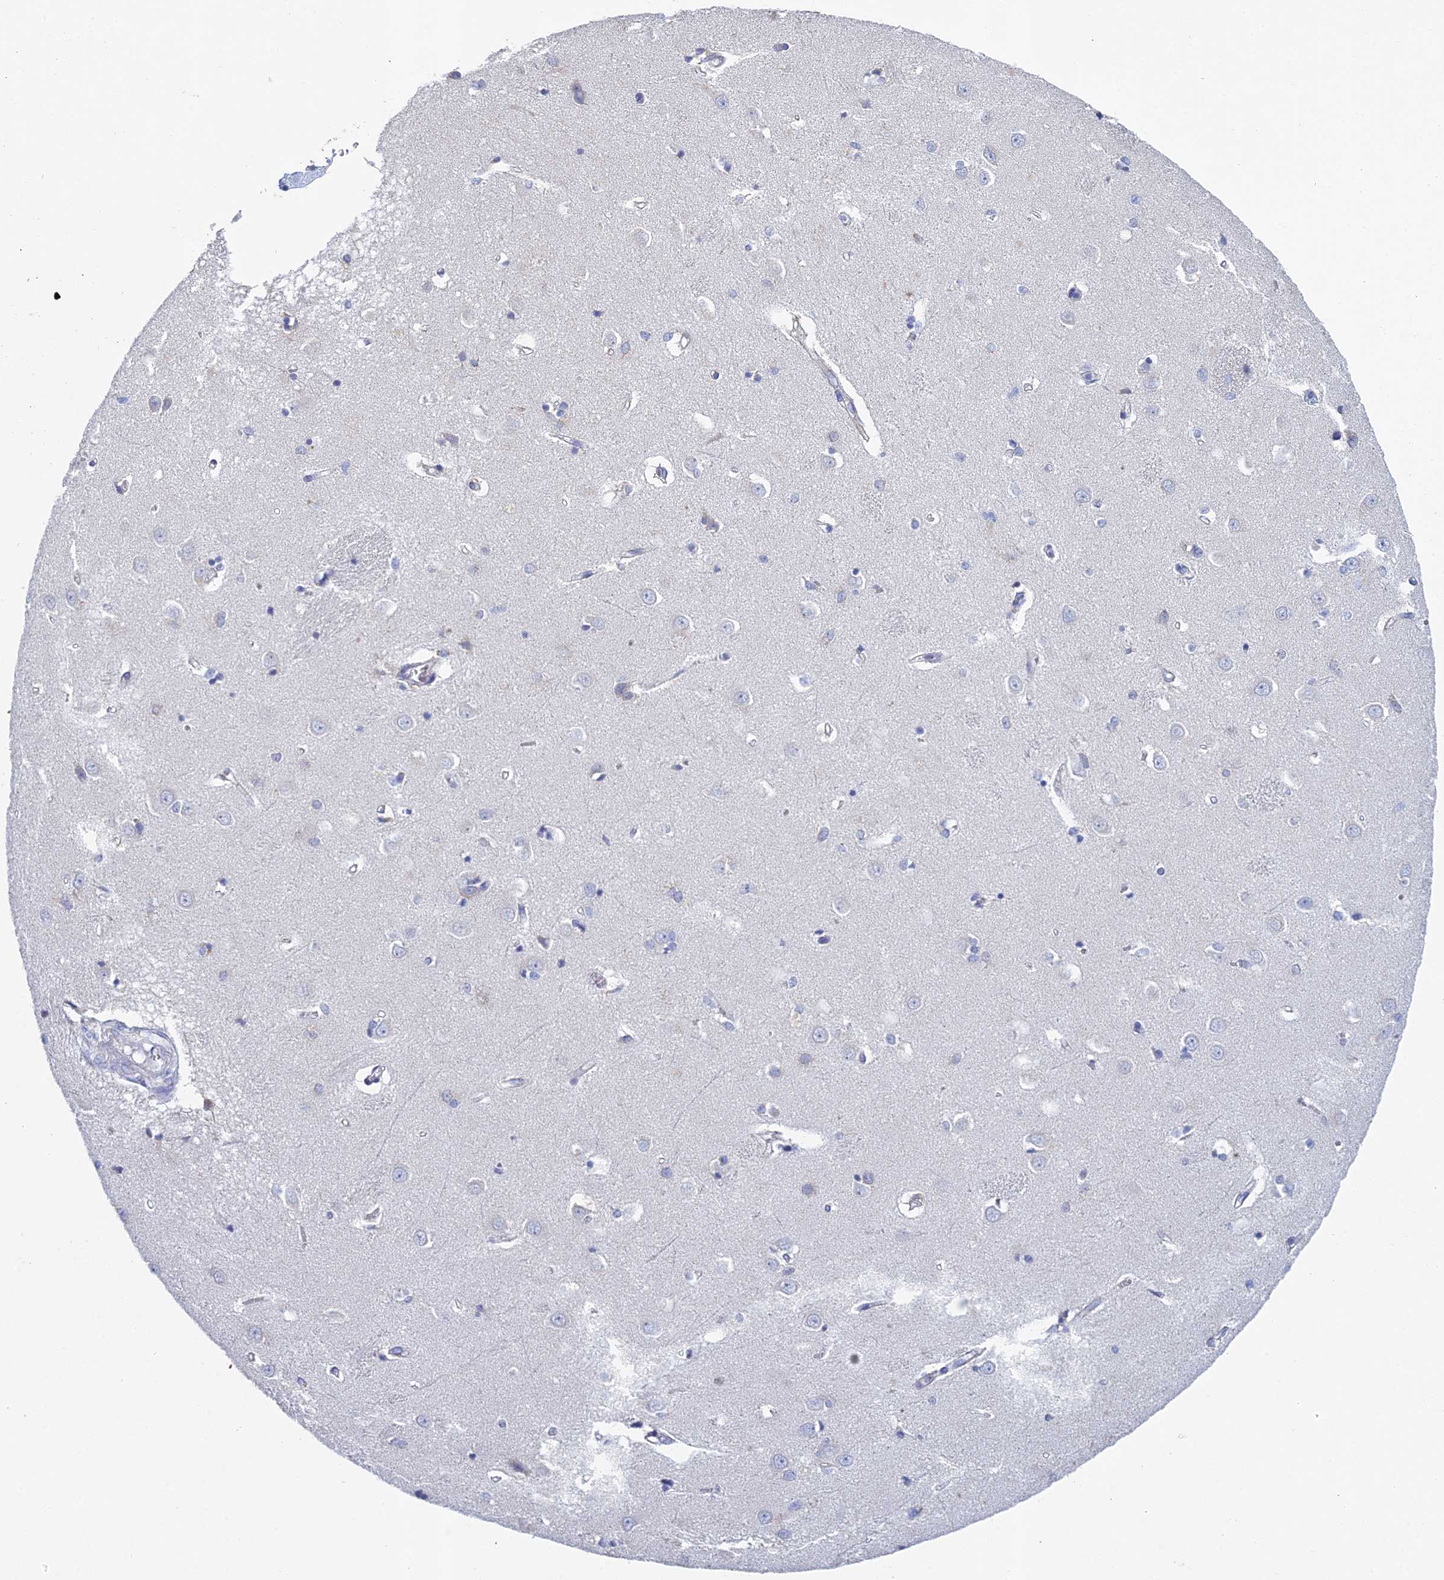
{"staining": {"intensity": "negative", "quantity": "none", "location": "none"}, "tissue": "caudate", "cell_type": "Glial cells", "image_type": "normal", "snomed": [{"axis": "morphology", "description": "Normal tissue, NOS"}, {"axis": "topography", "description": "Lateral ventricle wall"}], "caption": "IHC histopathology image of unremarkable human caudate stained for a protein (brown), which exhibits no expression in glial cells. The staining is performed using DAB brown chromogen with nuclei counter-stained in using hematoxylin.", "gene": "CRACR2B", "patient": {"sex": "male", "age": 37}}